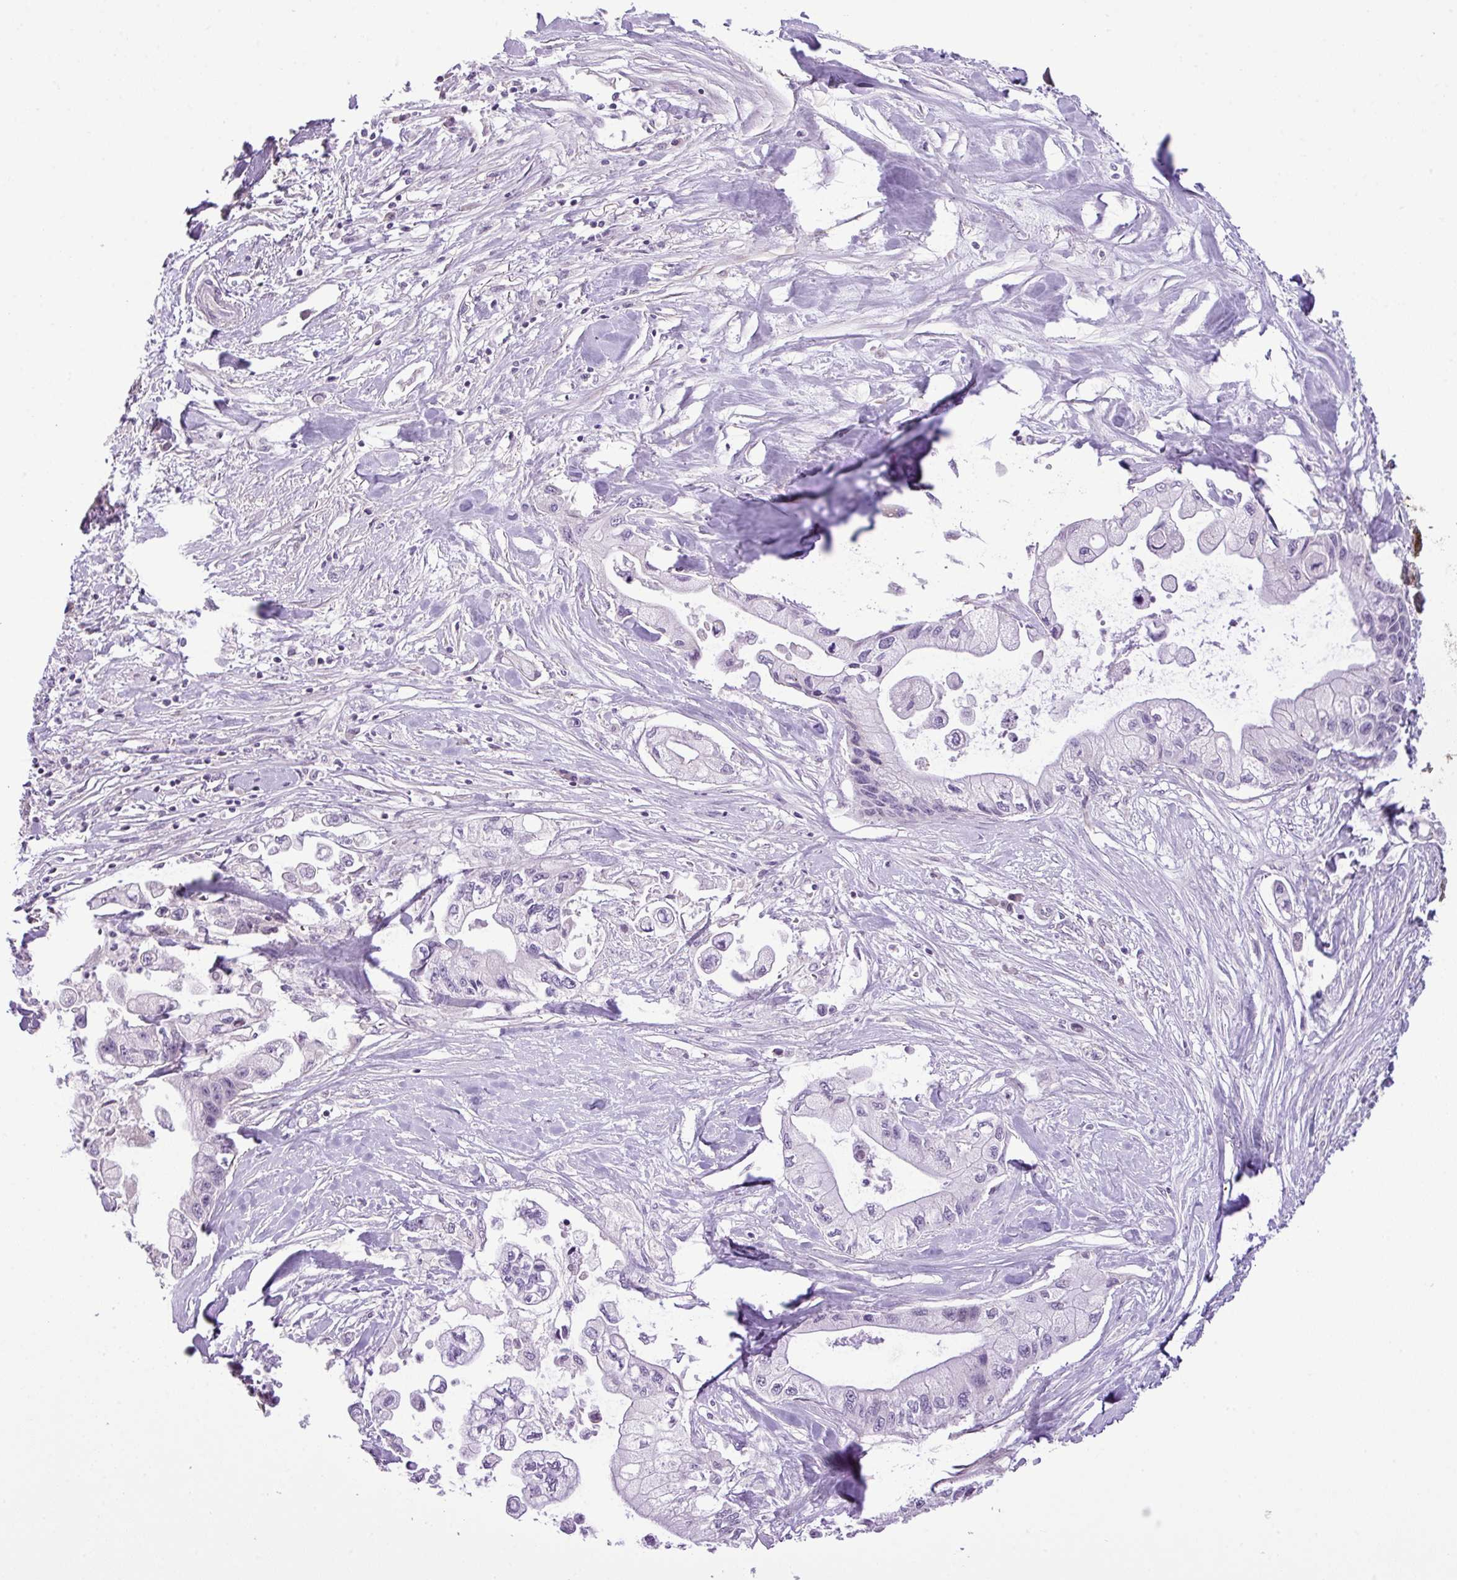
{"staining": {"intensity": "negative", "quantity": "none", "location": "none"}, "tissue": "pancreatic cancer", "cell_type": "Tumor cells", "image_type": "cancer", "snomed": [{"axis": "morphology", "description": "Adenocarcinoma, NOS"}, {"axis": "topography", "description": "Pancreas"}], "caption": "Adenocarcinoma (pancreatic) stained for a protein using immunohistochemistry (IHC) demonstrates no positivity tumor cells.", "gene": "DNAJB13", "patient": {"sex": "male", "age": 61}}